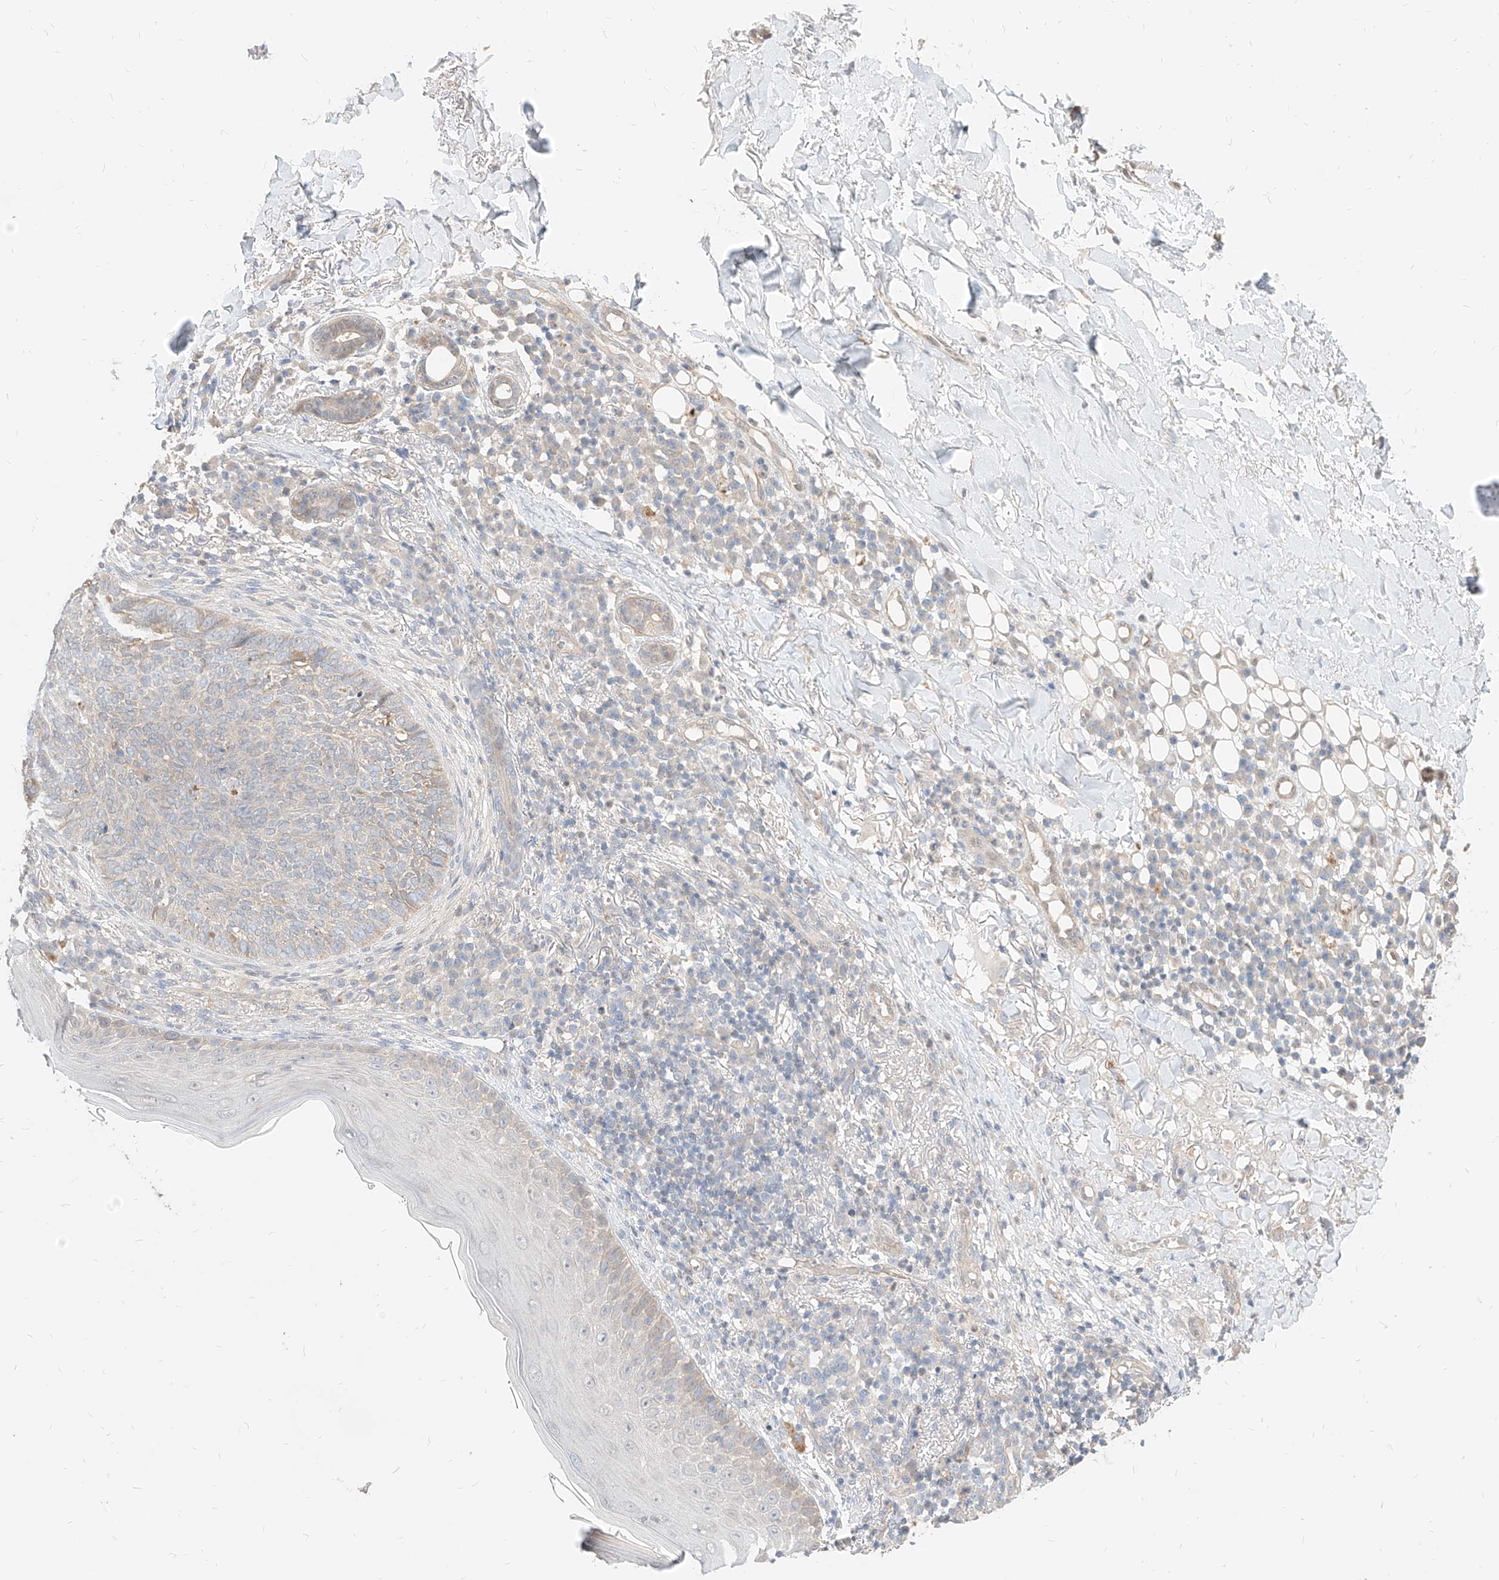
{"staining": {"intensity": "weak", "quantity": "<25%", "location": "cytoplasmic/membranous"}, "tissue": "skin cancer", "cell_type": "Tumor cells", "image_type": "cancer", "snomed": [{"axis": "morphology", "description": "Basal cell carcinoma"}, {"axis": "topography", "description": "Skin"}], "caption": "Immunohistochemistry (IHC) micrograph of basal cell carcinoma (skin) stained for a protein (brown), which reveals no expression in tumor cells.", "gene": "TSNAX", "patient": {"sex": "male", "age": 85}}